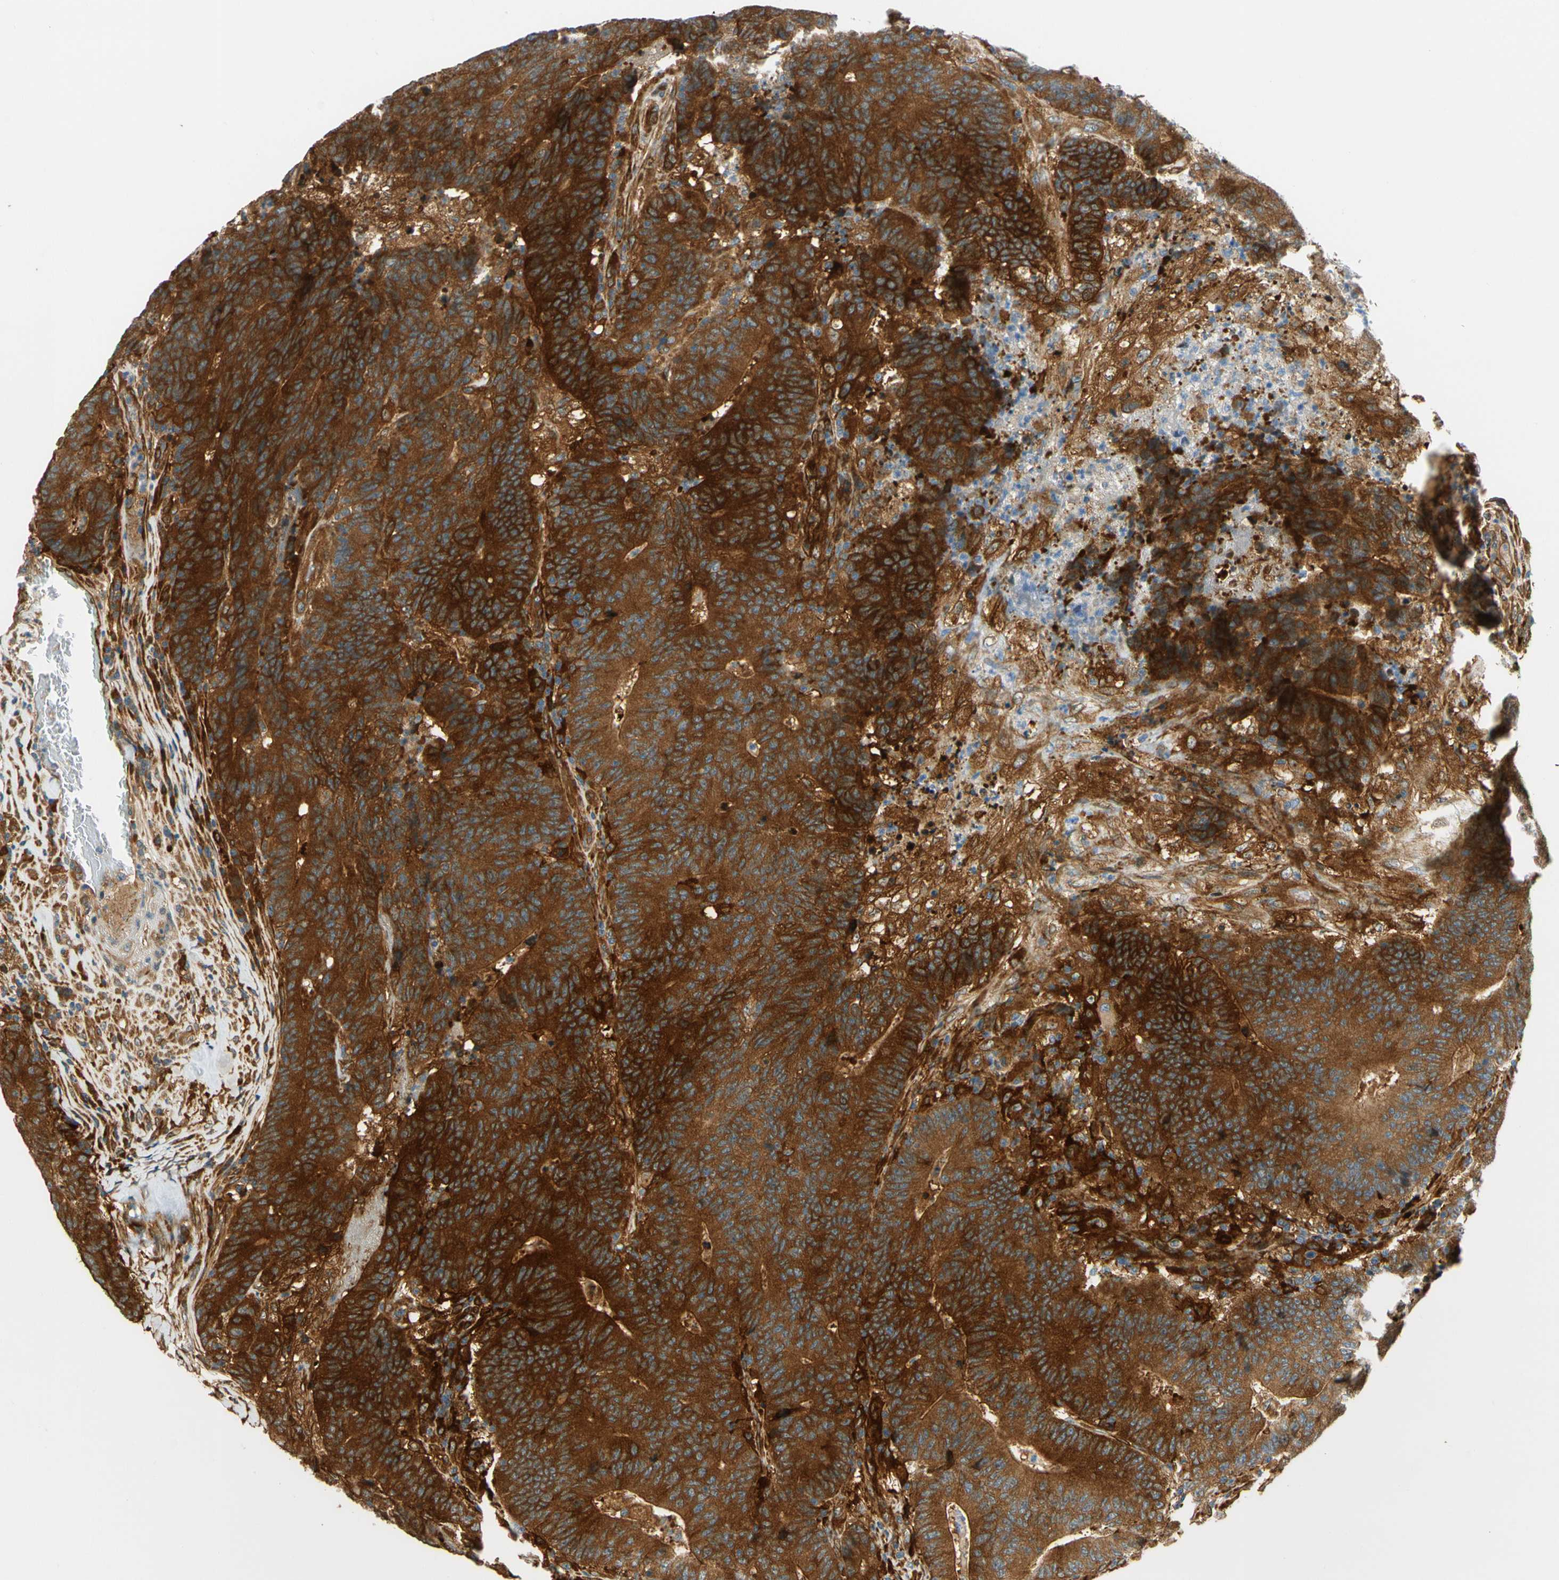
{"staining": {"intensity": "strong", "quantity": ">75%", "location": "cytoplasmic/membranous"}, "tissue": "colorectal cancer", "cell_type": "Tumor cells", "image_type": "cancer", "snomed": [{"axis": "morphology", "description": "Normal tissue, NOS"}, {"axis": "morphology", "description": "Adenocarcinoma, NOS"}, {"axis": "topography", "description": "Colon"}], "caption": "This is a photomicrograph of IHC staining of colorectal adenocarcinoma, which shows strong positivity in the cytoplasmic/membranous of tumor cells.", "gene": "PARP14", "patient": {"sex": "female", "age": 75}}